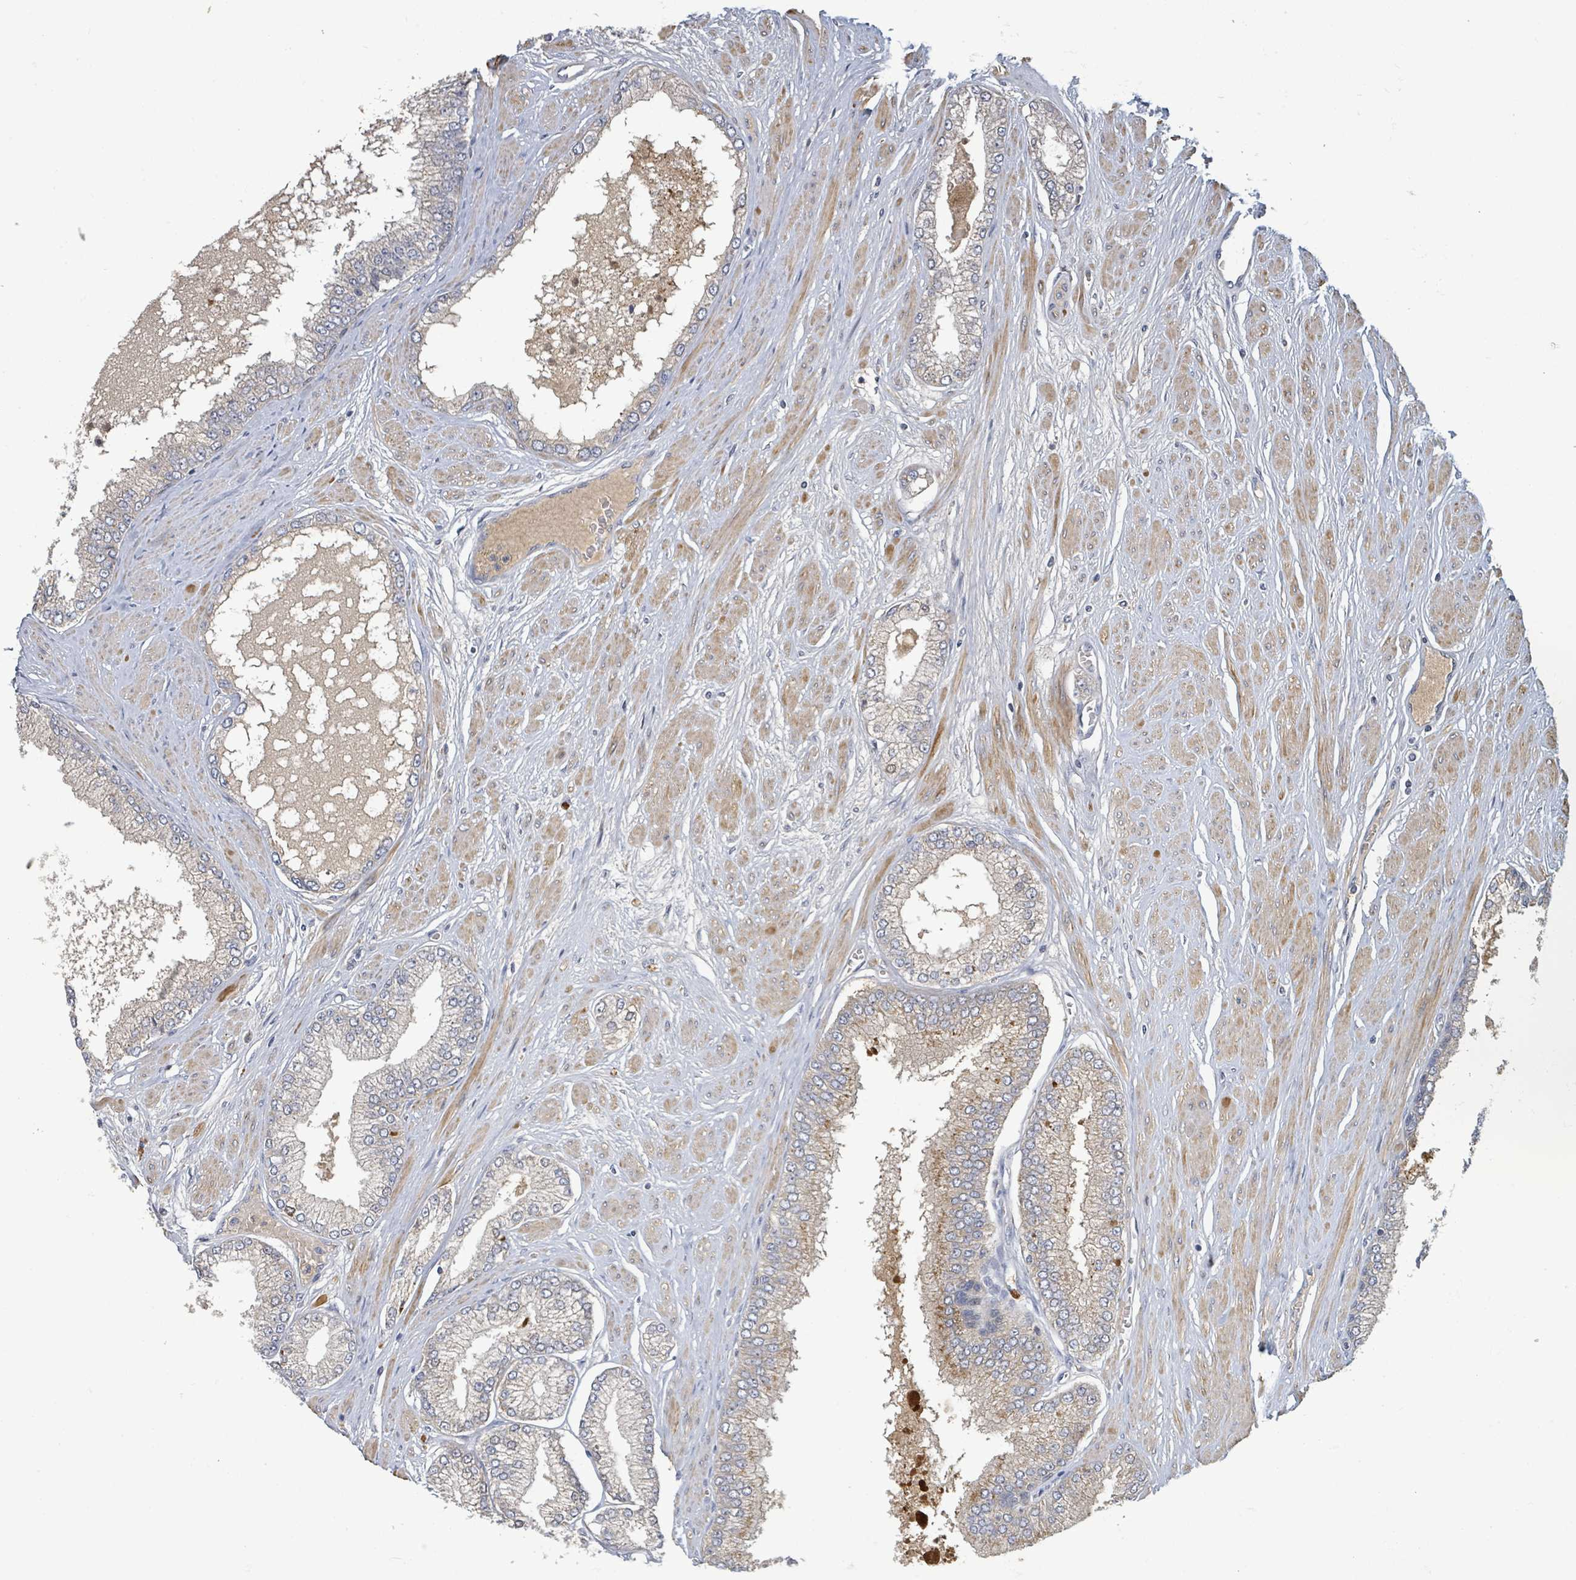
{"staining": {"intensity": "weak", "quantity": ">75%", "location": "cytoplasmic/membranous"}, "tissue": "prostate cancer", "cell_type": "Tumor cells", "image_type": "cancer", "snomed": [{"axis": "morphology", "description": "Adenocarcinoma, Low grade"}, {"axis": "topography", "description": "Prostate"}], "caption": "Human prostate adenocarcinoma (low-grade) stained with a protein marker shows weak staining in tumor cells.", "gene": "STARD4", "patient": {"sex": "male", "age": 55}}